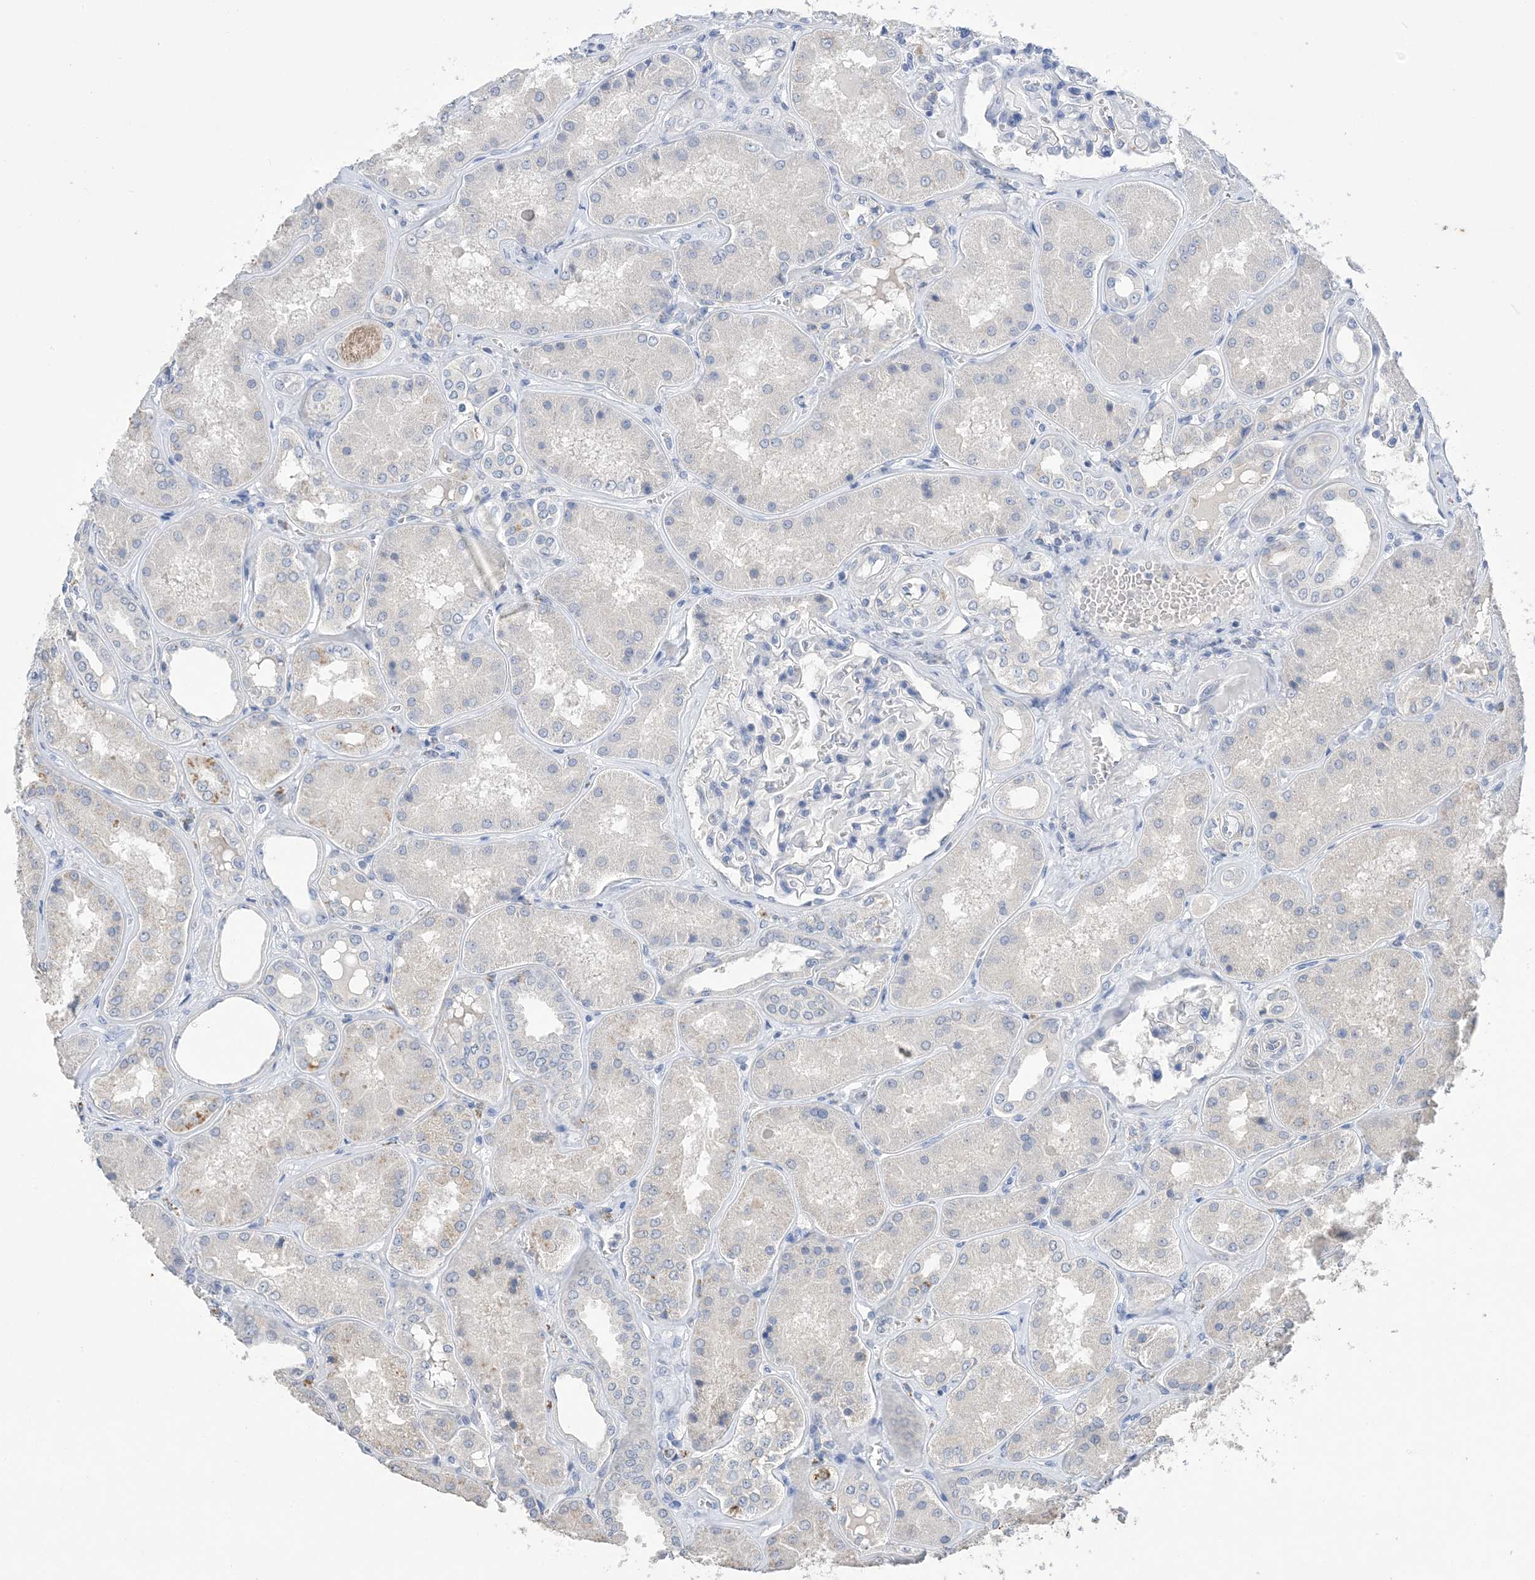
{"staining": {"intensity": "negative", "quantity": "none", "location": "none"}, "tissue": "kidney", "cell_type": "Cells in glomeruli", "image_type": "normal", "snomed": [{"axis": "morphology", "description": "Normal tissue, NOS"}, {"axis": "topography", "description": "Kidney"}], "caption": "High magnification brightfield microscopy of unremarkable kidney stained with DAB (3,3'-diaminobenzidine) (brown) and counterstained with hematoxylin (blue): cells in glomeruli show no significant expression.", "gene": "DSC3", "patient": {"sex": "female", "age": 56}}